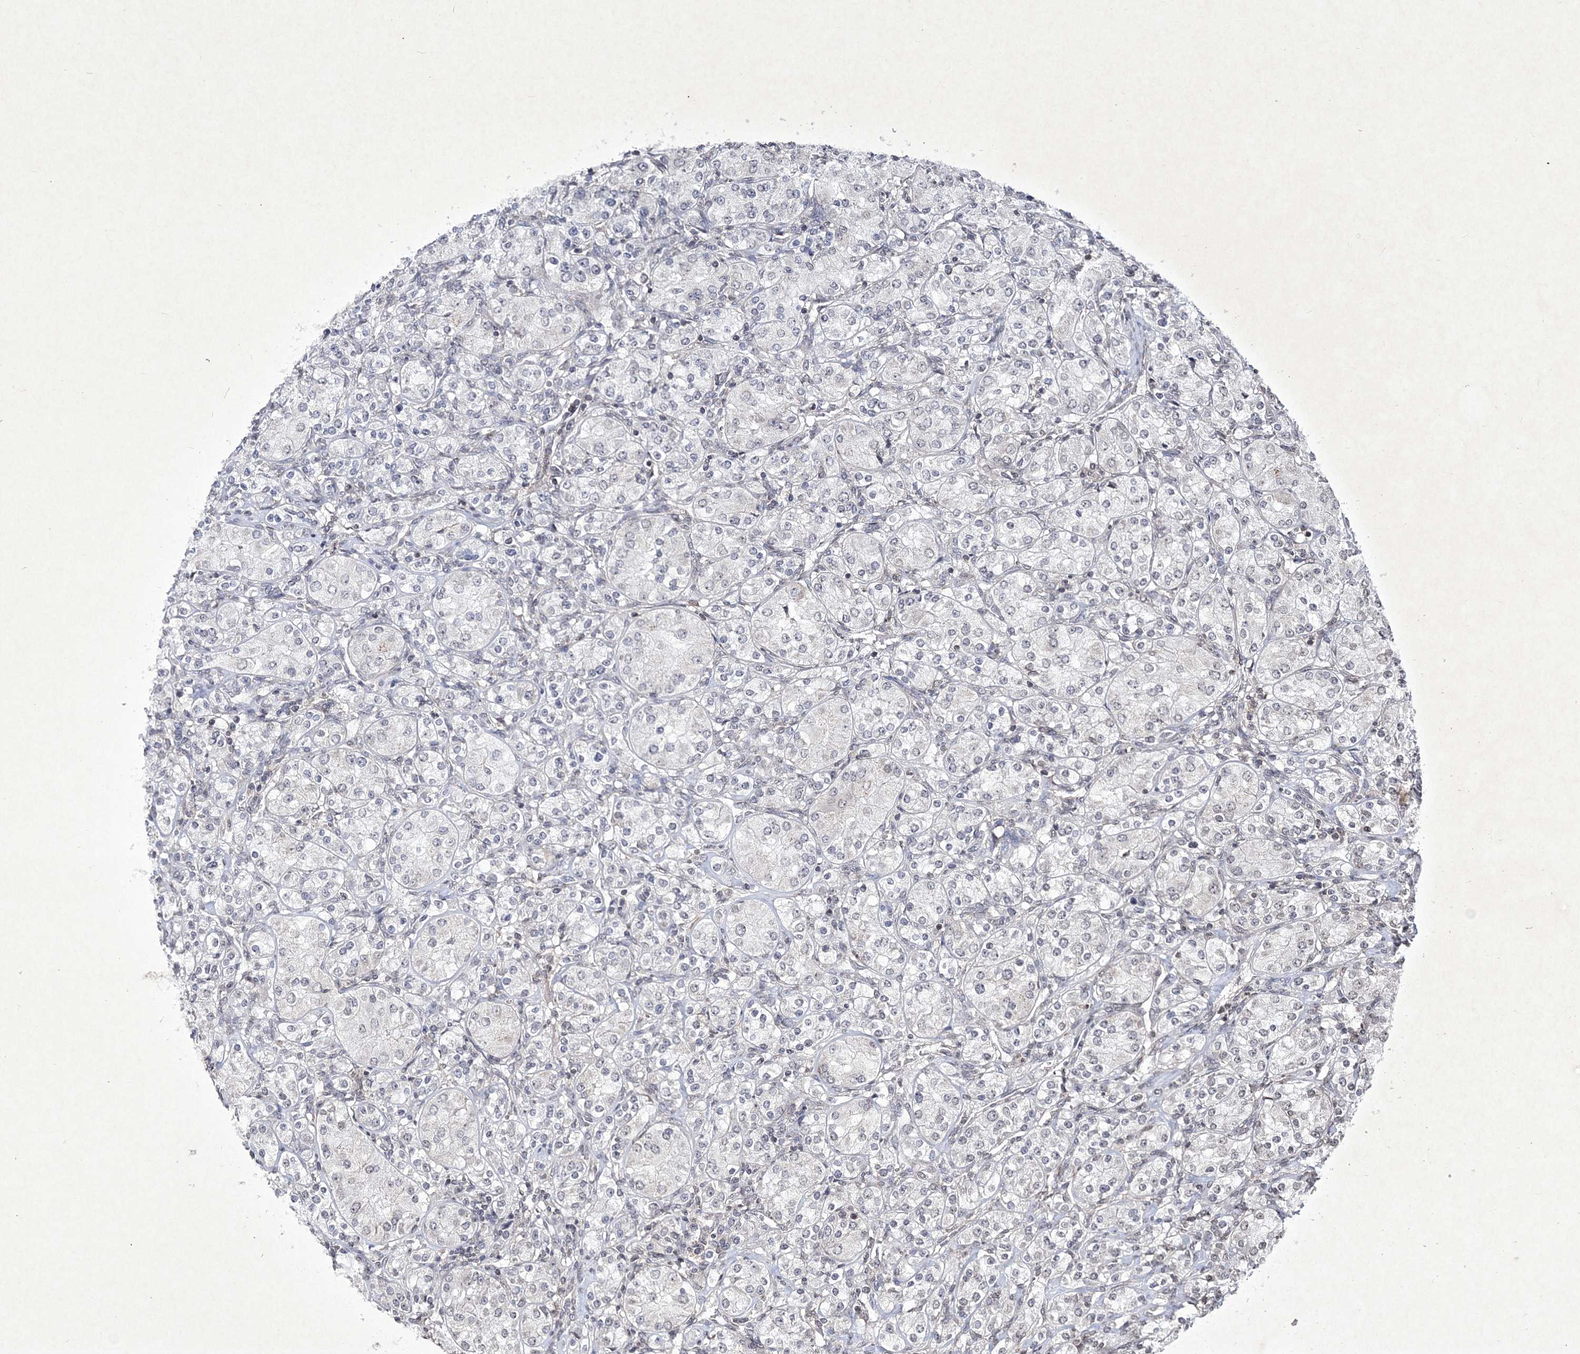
{"staining": {"intensity": "negative", "quantity": "none", "location": "none"}, "tissue": "renal cancer", "cell_type": "Tumor cells", "image_type": "cancer", "snomed": [{"axis": "morphology", "description": "Adenocarcinoma, NOS"}, {"axis": "topography", "description": "Kidney"}], "caption": "High magnification brightfield microscopy of renal cancer stained with DAB (3,3'-diaminobenzidine) (brown) and counterstained with hematoxylin (blue): tumor cells show no significant positivity. (DAB IHC, high magnification).", "gene": "SOWAHB", "patient": {"sex": "male", "age": 77}}